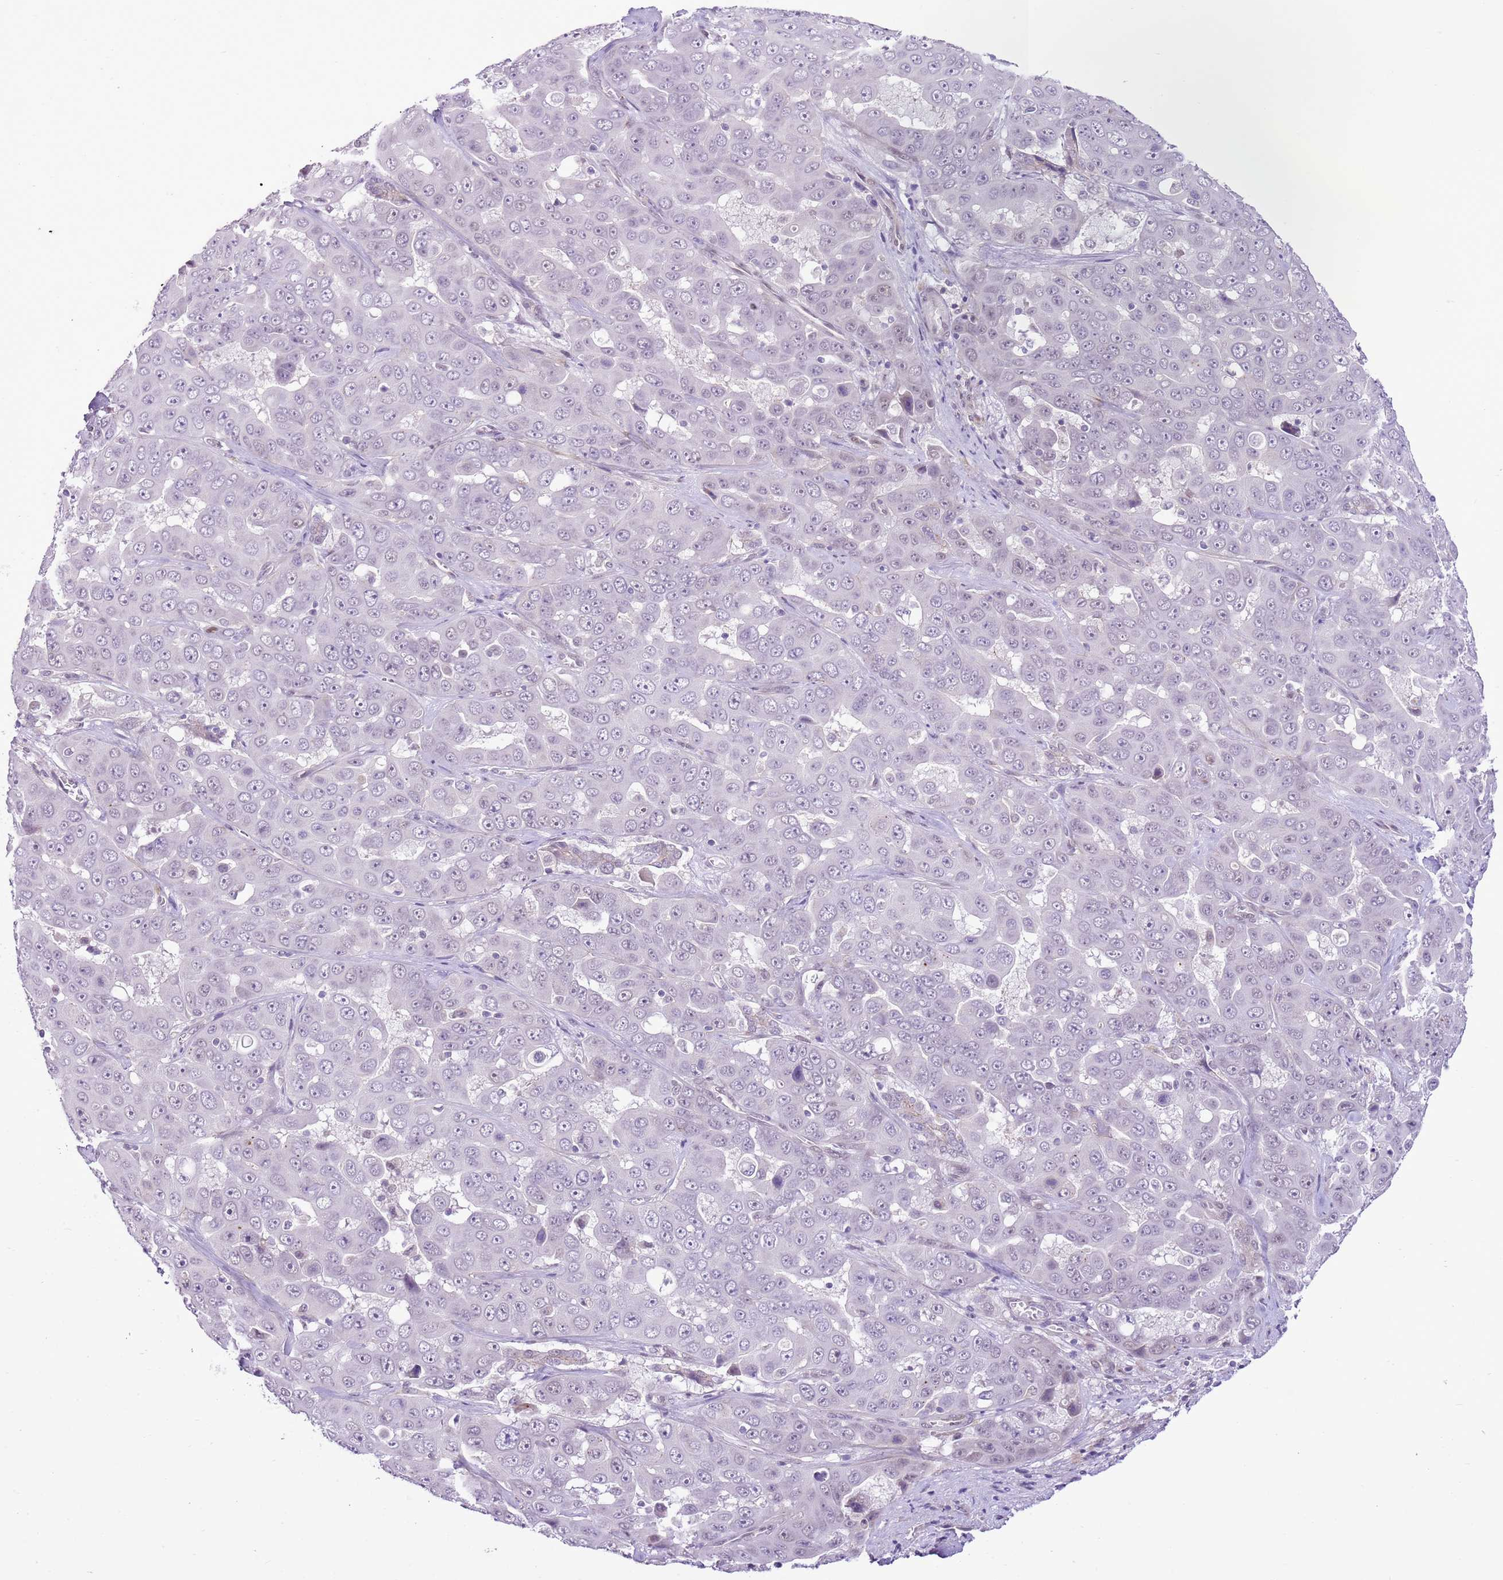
{"staining": {"intensity": "negative", "quantity": "none", "location": "none"}, "tissue": "liver cancer", "cell_type": "Tumor cells", "image_type": "cancer", "snomed": [{"axis": "morphology", "description": "Cholangiocarcinoma"}, {"axis": "topography", "description": "Liver"}], "caption": "Immunohistochemistry (IHC) histopathology image of human liver cancer stained for a protein (brown), which reveals no positivity in tumor cells.", "gene": "NACC2", "patient": {"sex": "female", "age": 52}}